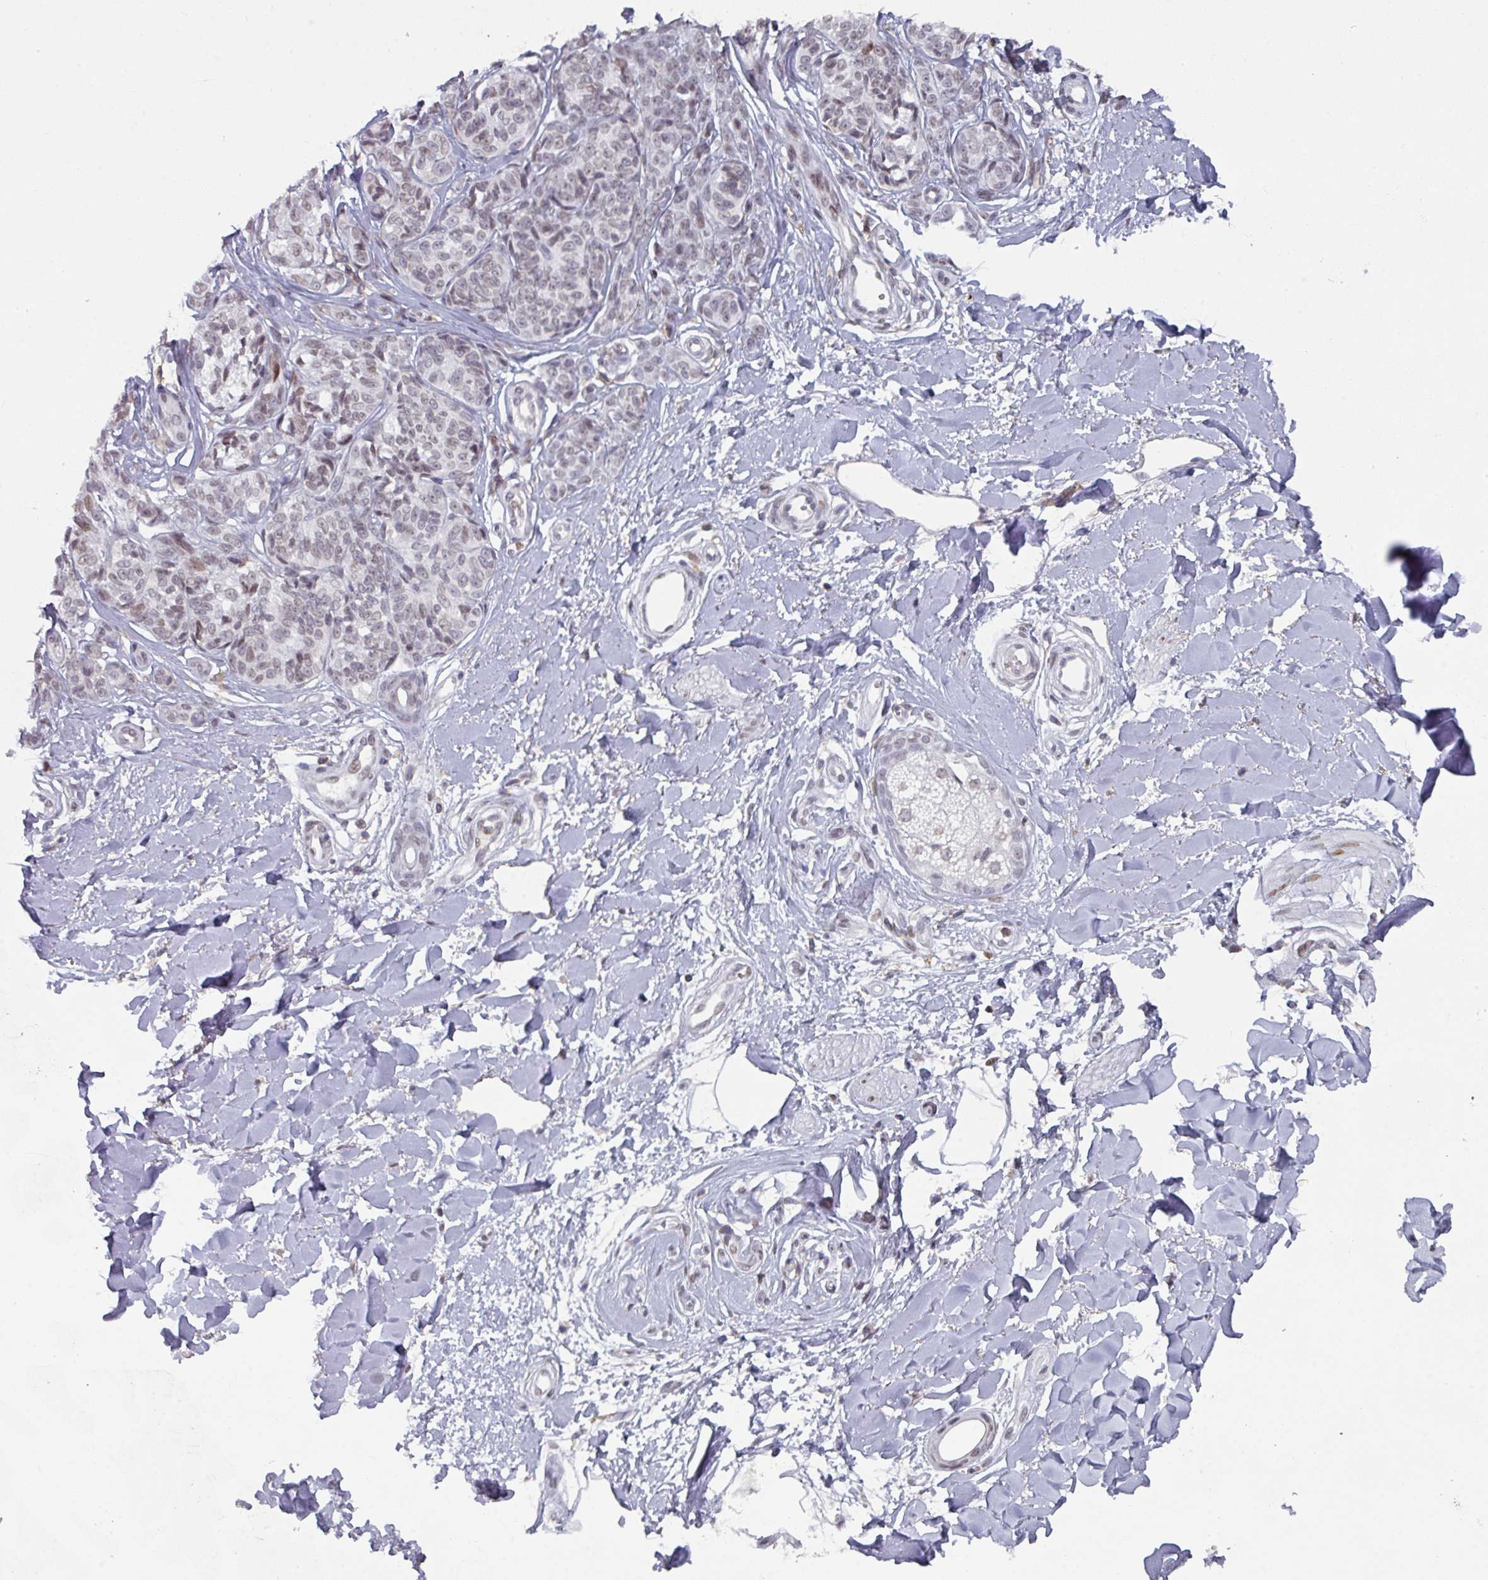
{"staining": {"intensity": "weak", "quantity": ">75%", "location": "nuclear"}, "tissue": "melanoma", "cell_type": "Tumor cells", "image_type": "cancer", "snomed": [{"axis": "morphology", "description": "Malignant melanoma, NOS"}, {"axis": "topography", "description": "Skin"}], "caption": "This histopathology image exhibits immunohistochemistry (IHC) staining of malignant melanoma, with low weak nuclear staining in about >75% of tumor cells.", "gene": "RASAL3", "patient": {"sex": "female", "age": 37}}